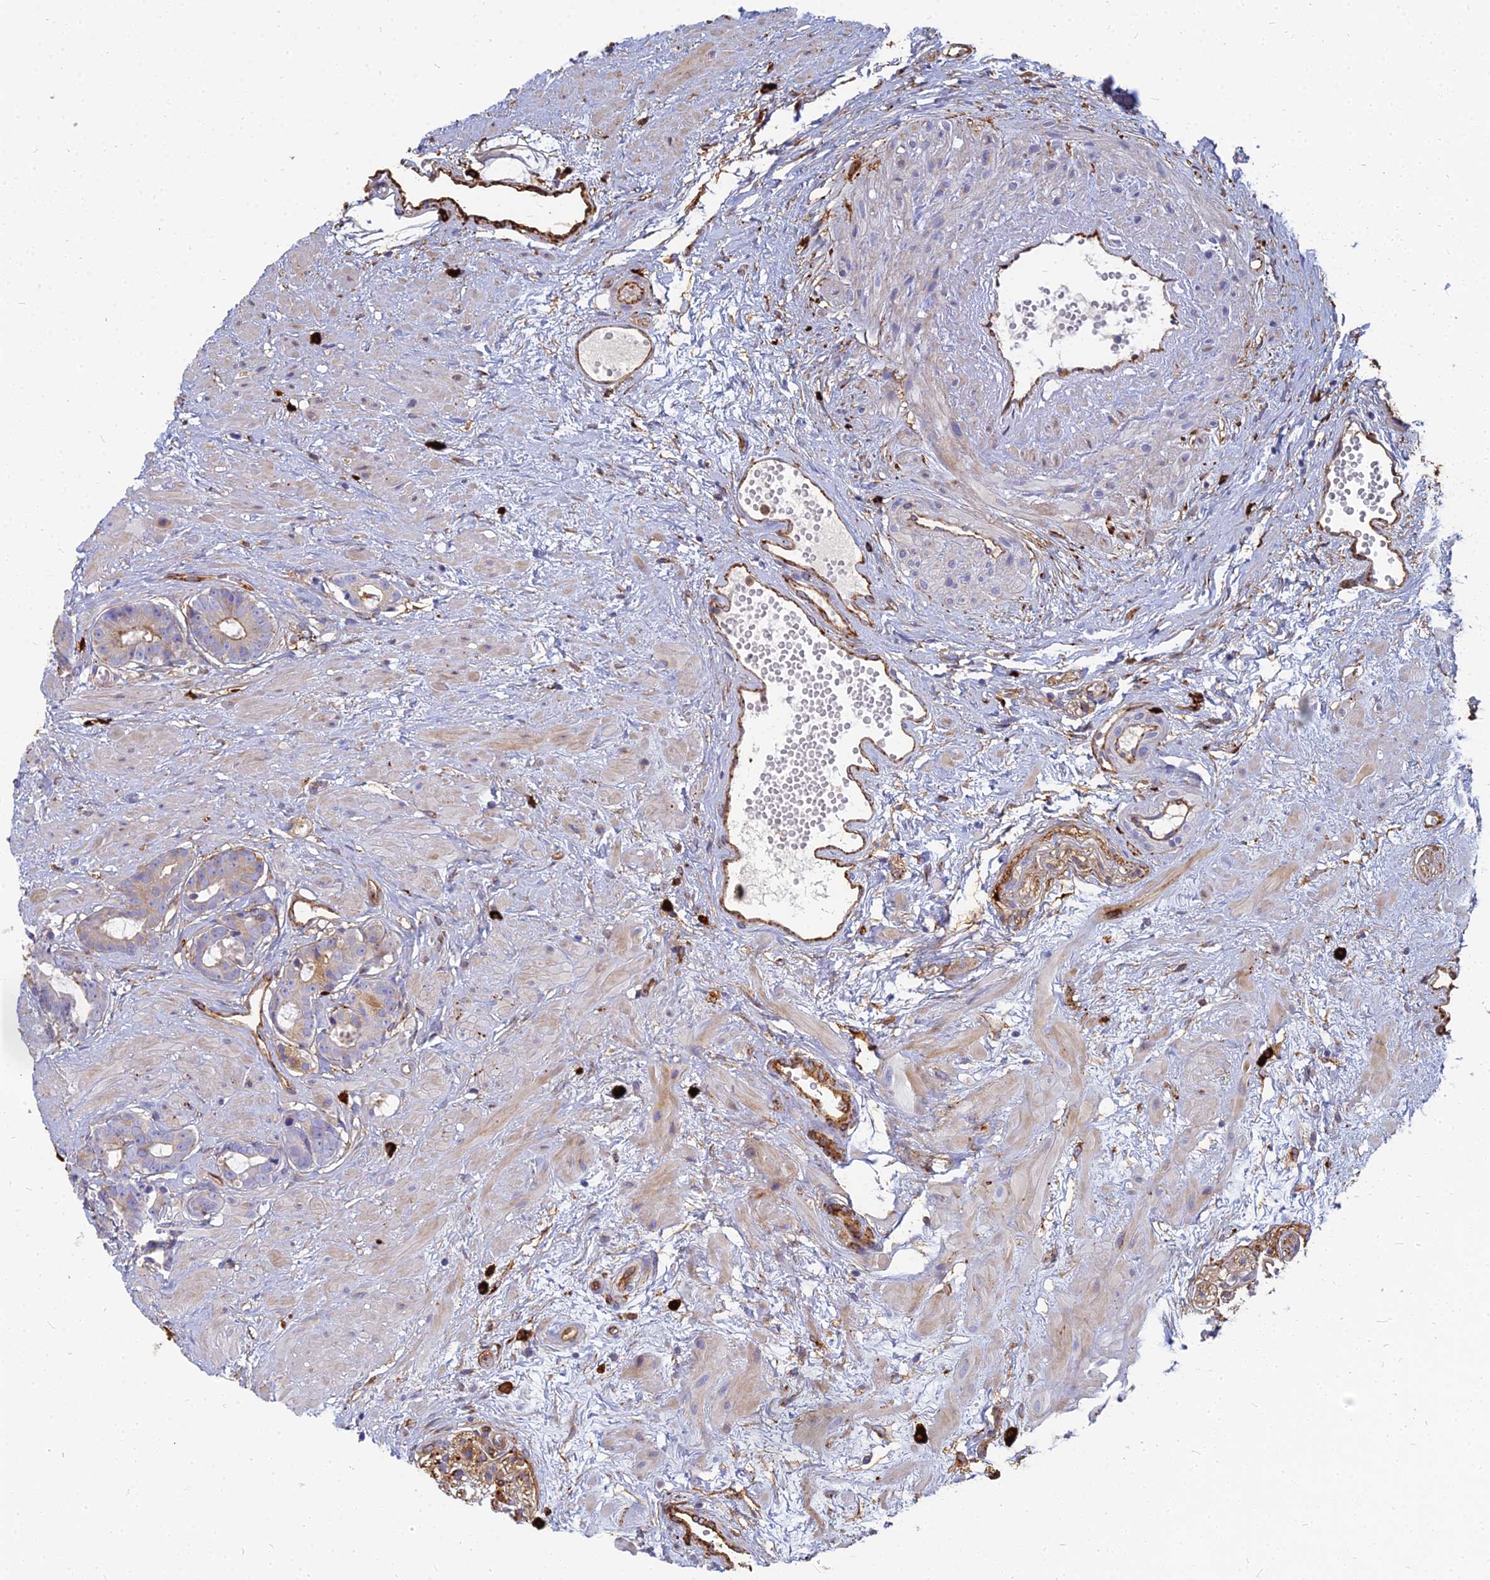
{"staining": {"intensity": "weak", "quantity": "25%-75%", "location": "cytoplasmic/membranous"}, "tissue": "prostate cancer", "cell_type": "Tumor cells", "image_type": "cancer", "snomed": [{"axis": "morphology", "description": "Adenocarcinoma, Low grade"}, {"axis": "topography", "description": "Prostate"}], "caption": "Immunohistochemical staining of human low-grade adenocarcinoma (prostate) exhibits weak cytoplasmic/membranous protein positivity in approximately 25%-75% of tumor cells. The staining is performed using DAB (3,3'-diaminobenzidine) brown chromogen to label protein expression. The nuclei are counter-stained blue using hematoxylin.", "gene": "VAT1", "patient": {"sex": "male", "age": 64}}